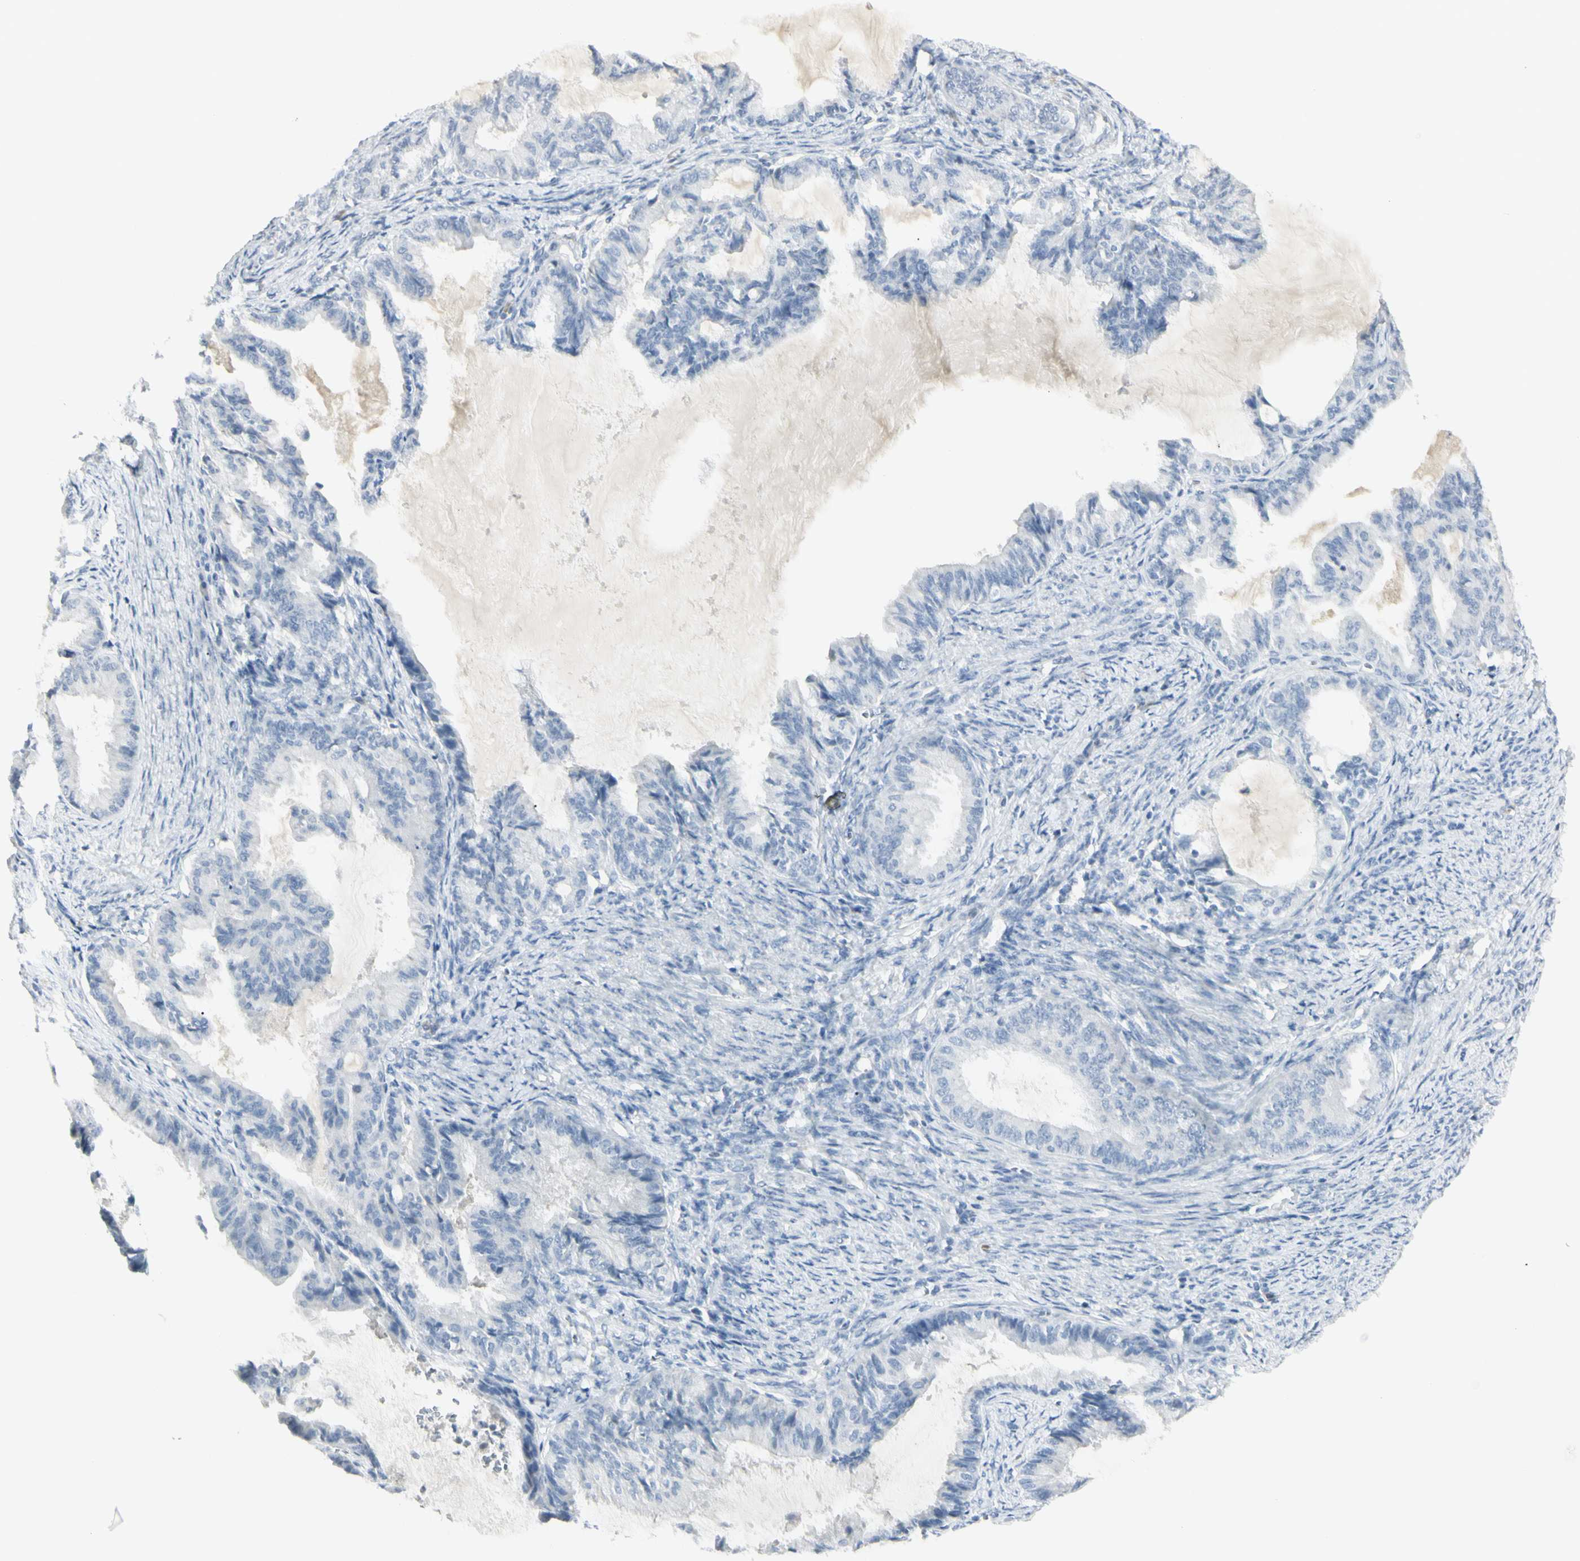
{"staining": {"intensity": "negative", "quantity": "none", "location": "none"}, "tissue": "endometrial cancer", "cell_type": "Tumor cells", "image_type": "cancer", "snomed": [{"axis": "morphology", "description": "Adenocarcinoma, NOS"}, {"axis": "topography", "description": "Endometrium"}], "caption": "IHC of human endometrial adenocarcinoma shows no positivity in tumor cells. Nuclei are stained in blue.", "gene": "PIP", "patient": {"sex": "female", "age": 86}}